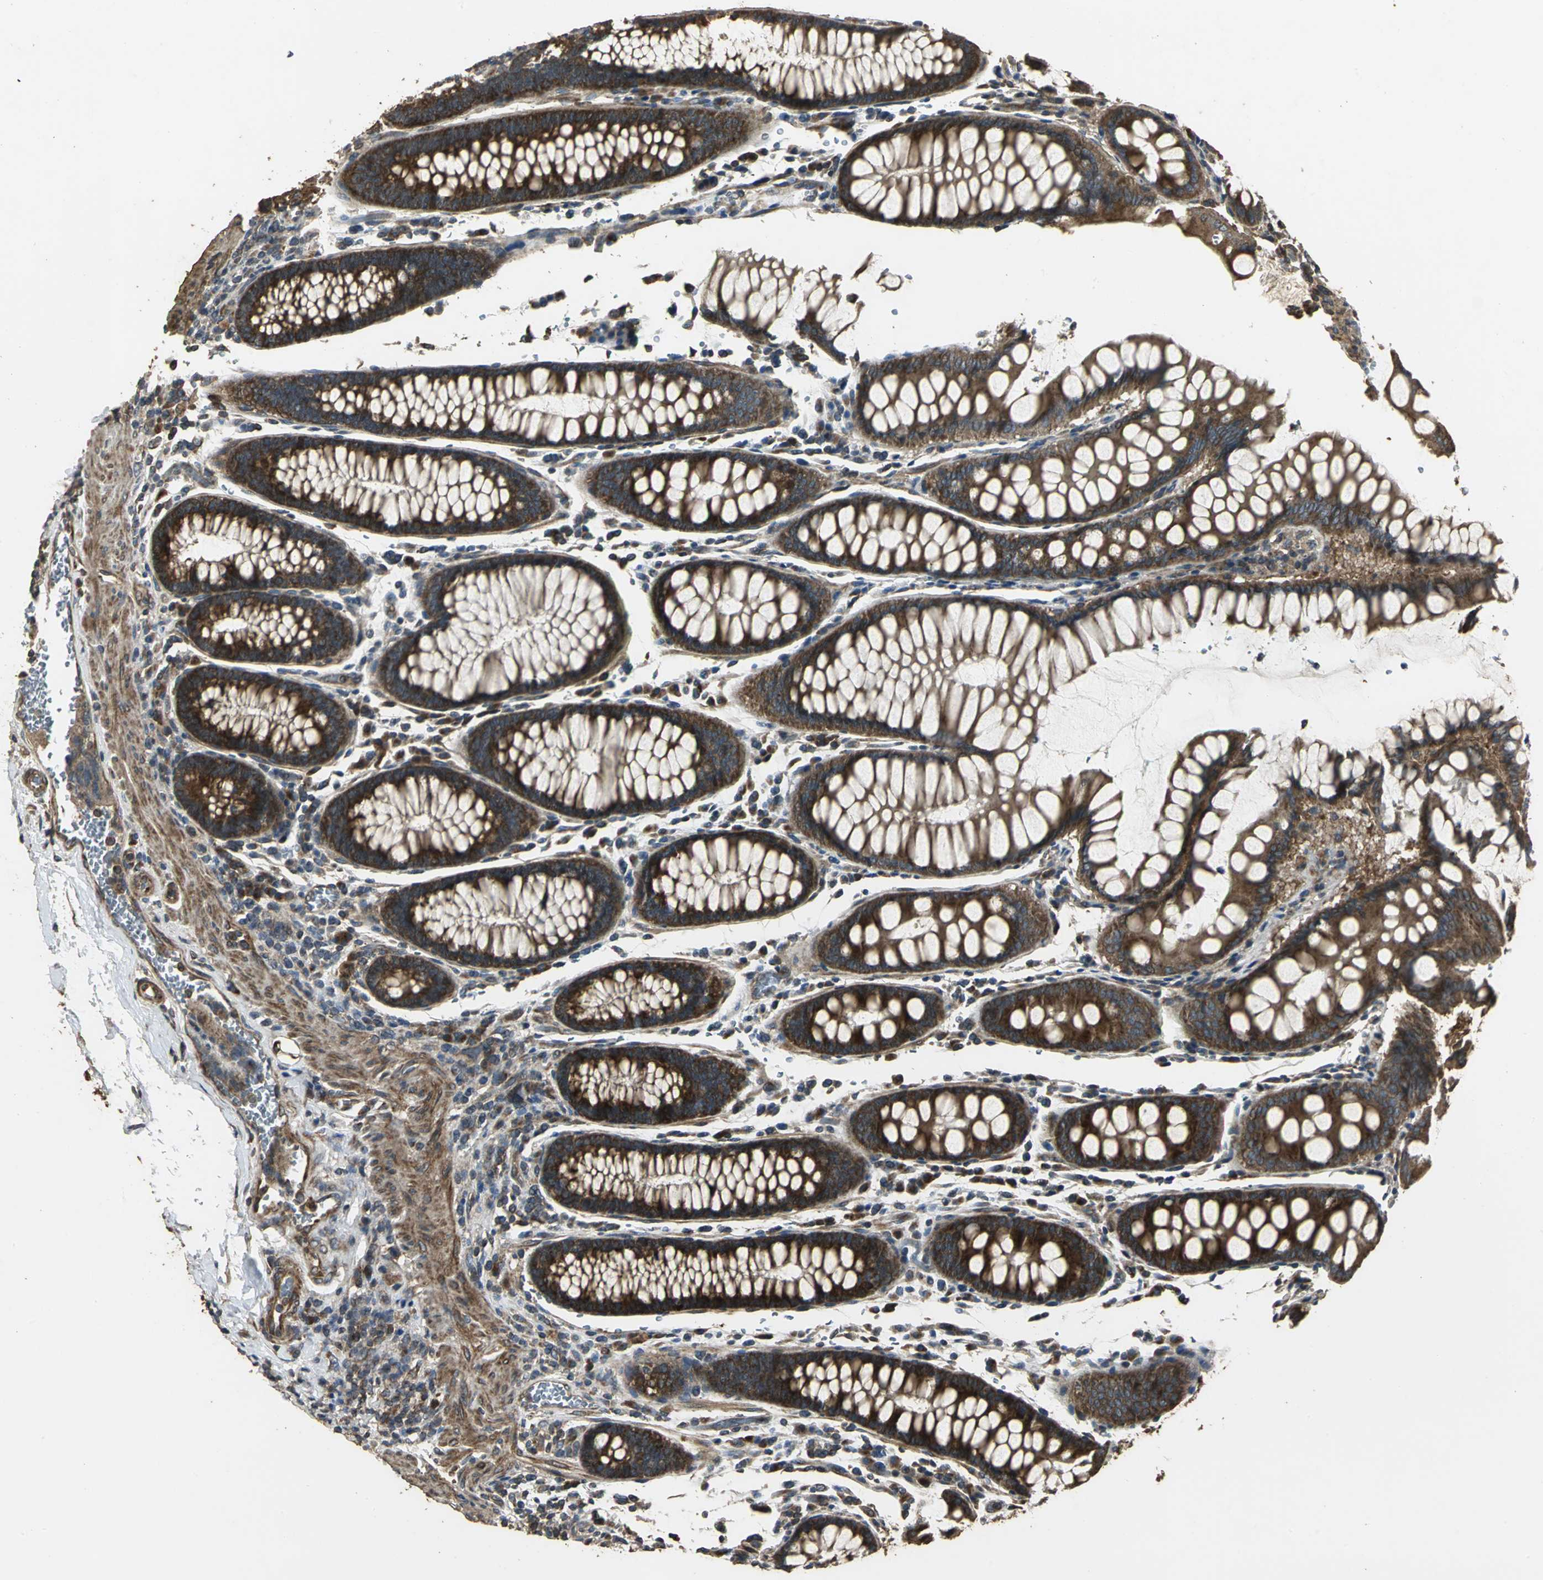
{"staining": {"intensity": "strong", "quantity": ">75%", "location": "cytoplasmic/membranous"}, "tissue": "colorectal cancer", "cell_type": "Tumor cells", "image_type": "cancer", "snomed": [{"axis": "morphology", "description": "Normal tissue, NOS"}, {"axis": "morphology", "description": "Adenocarcinoma, NOS"}, {"axis": "topography", "description": "Colon"}], "caption": "Protein expression by IHC demonstrates strong cytoplasmic/membranous positivity in approximately >75% of tumor cells in adenocarcinoma (colorectal). (Stains: DAB in brown, nuclei in blue, Microscopy: brightfield microscopy at high magnification).", "gene": "KANK1", "patient": {"sex": "male", "age": 82}}